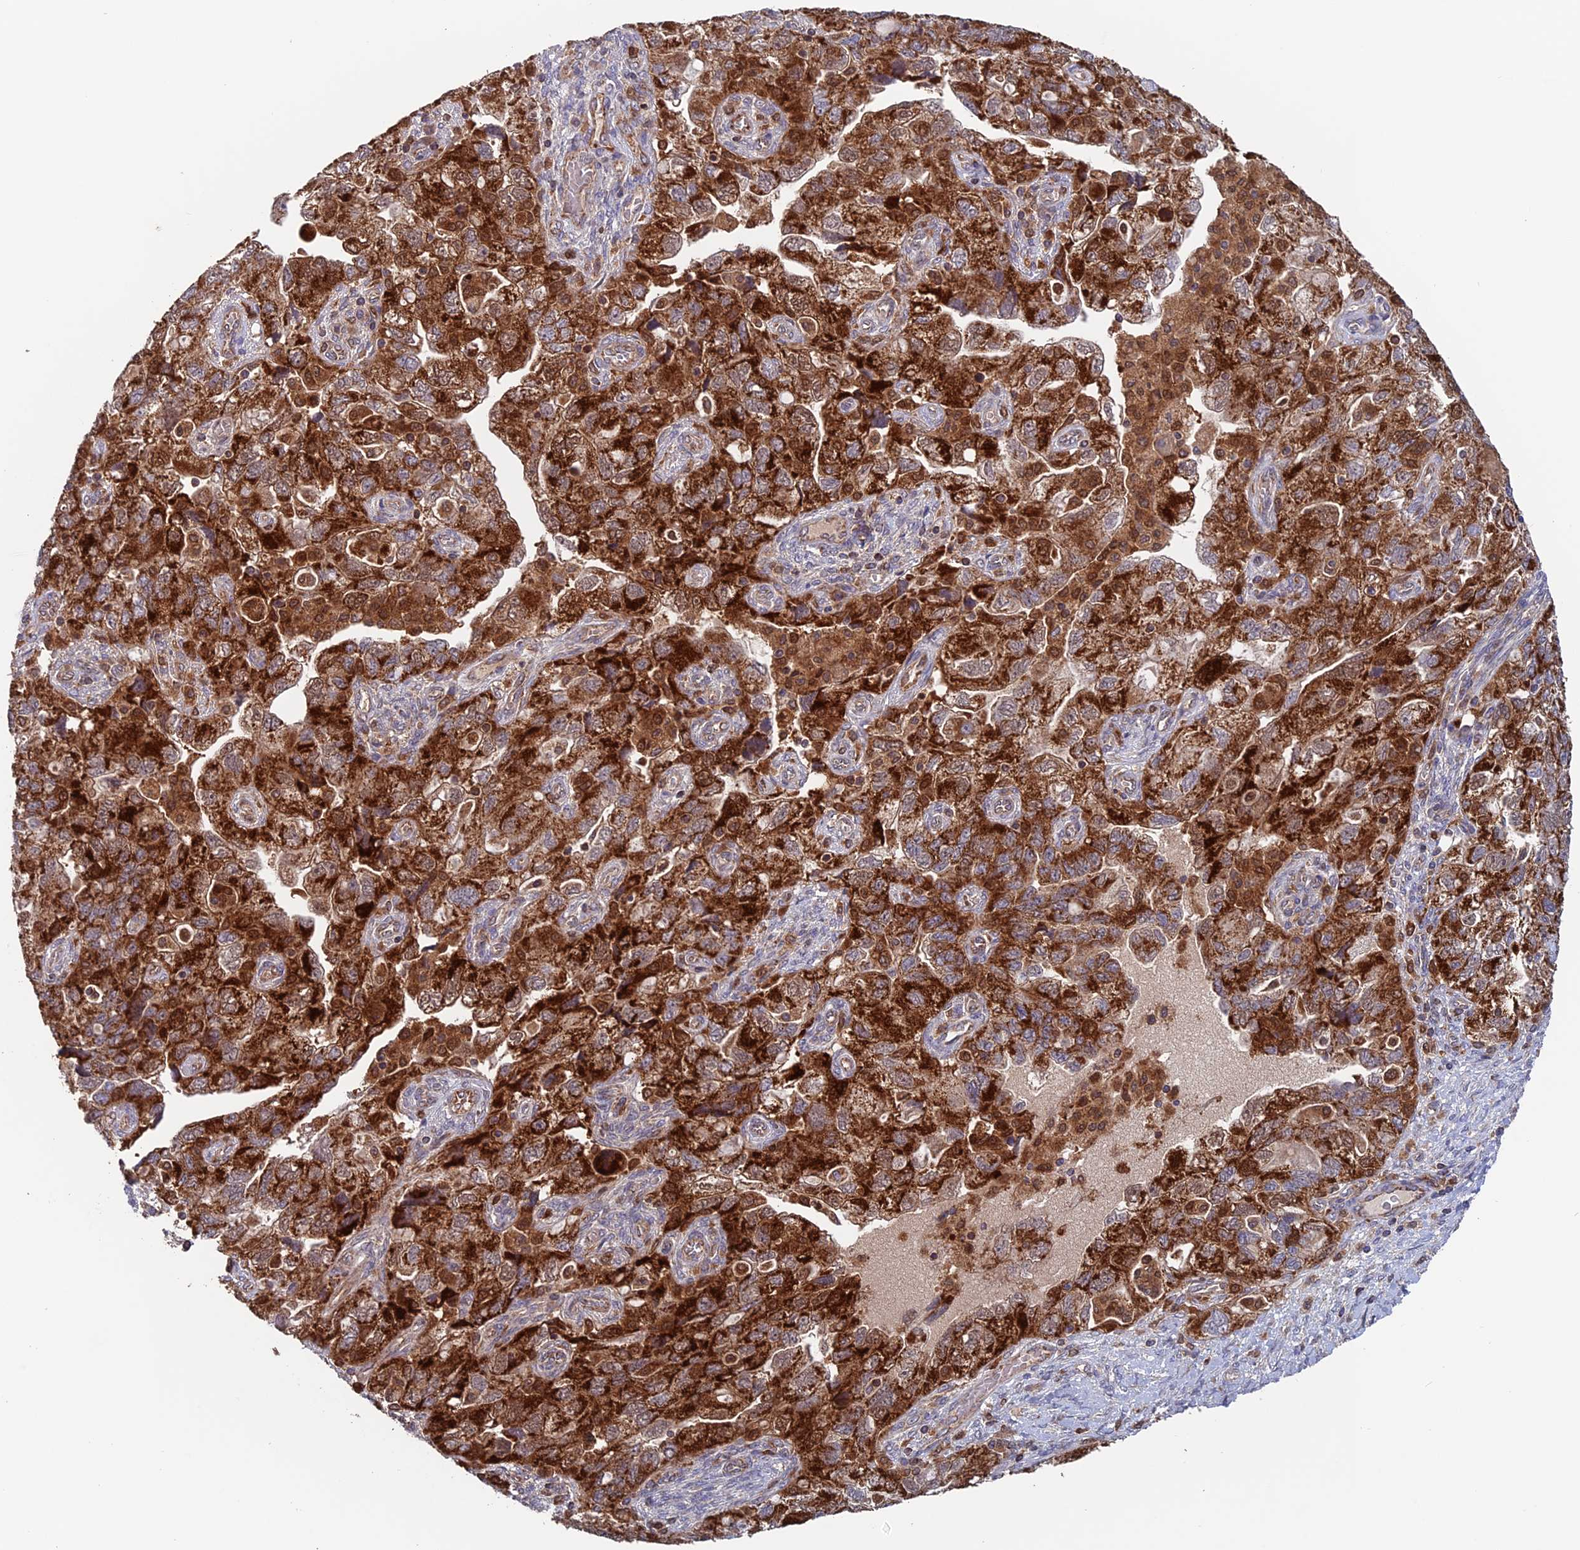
{"staining": {"intensity": "strong", "quantity": "25%-75%", "location": "cytoplasmic/membranous"}, "tissue": "ovarian cancer", "cell_type": "Tumor cells", "image_type": "cancer", "snomed": [{"axis": "morphology", "description": "Carcinoma, endometroid"}, {"axis": "topography", "description": "Ovary"}], "caption": "Immunohistochemical staining of human ovarian cancer (endometroid carcinoma) demonstrates strong cytoplasmic/membranous protein expression in approximately 25%-75% of tumor cells.", "gene": "DTYMK", "patient": {"sex": "female", "age": 51}}